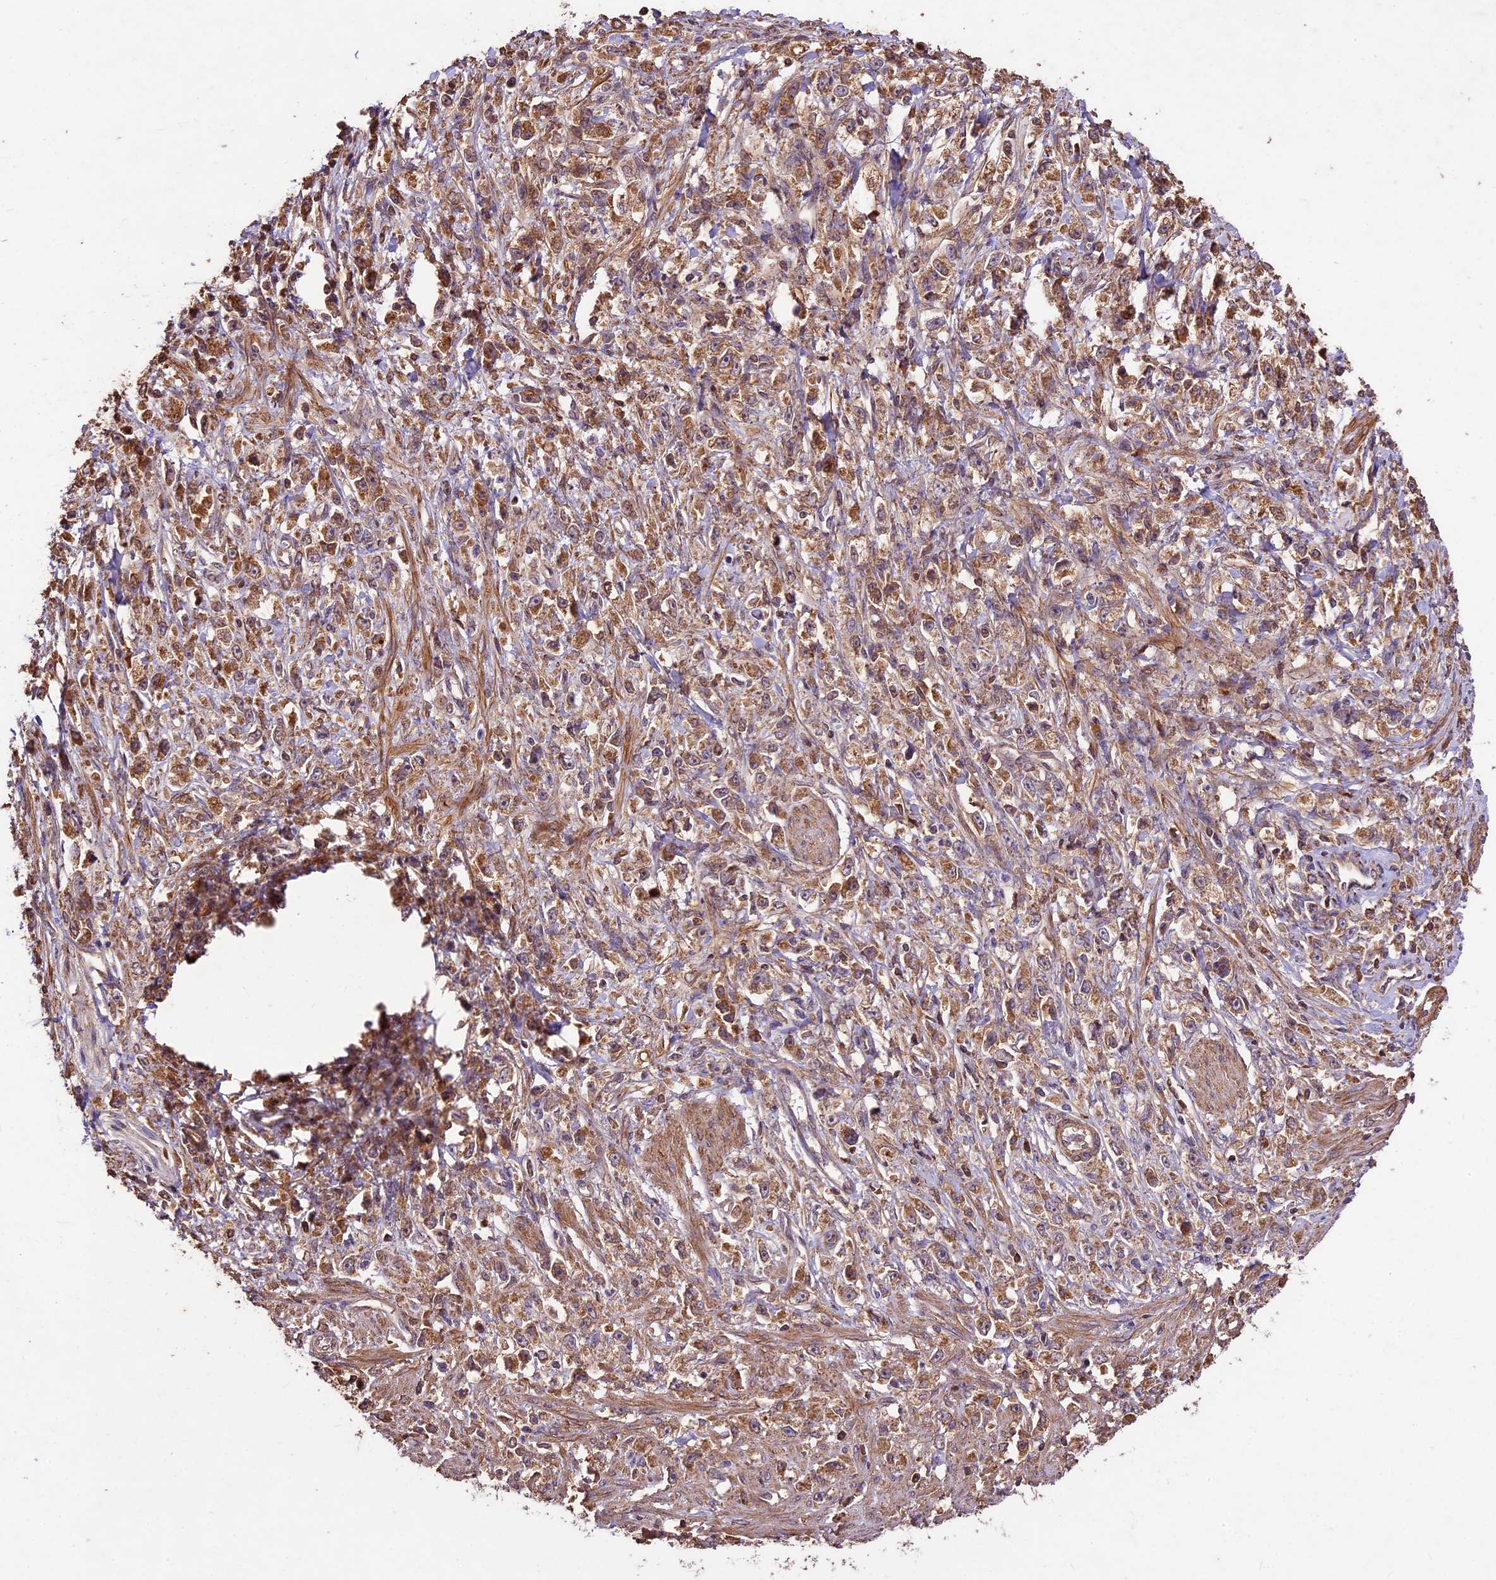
{"staining": {"intensity": "moderate", "quantity": ">75%", "location": "cytoplasmic/membranous"}, "tissue": "stomach cancer", "cell_type": "Tumor cells", "image_type": "cancer", "snomed": [{"axis": "morphology", "description": "Adenocarcinoma, NOS"}, {"axis": "topography", "description": "Stomach"}], "caption": "Immunohistochemical staining of human stomach cancer (adenocarcinoma) shows medium levels of moderate cytoplasmic/membranous protein staining in approximately >75% of tumor cells.", "gene": "CRLF1", "patient": {"sex": "female", "age": 59}}